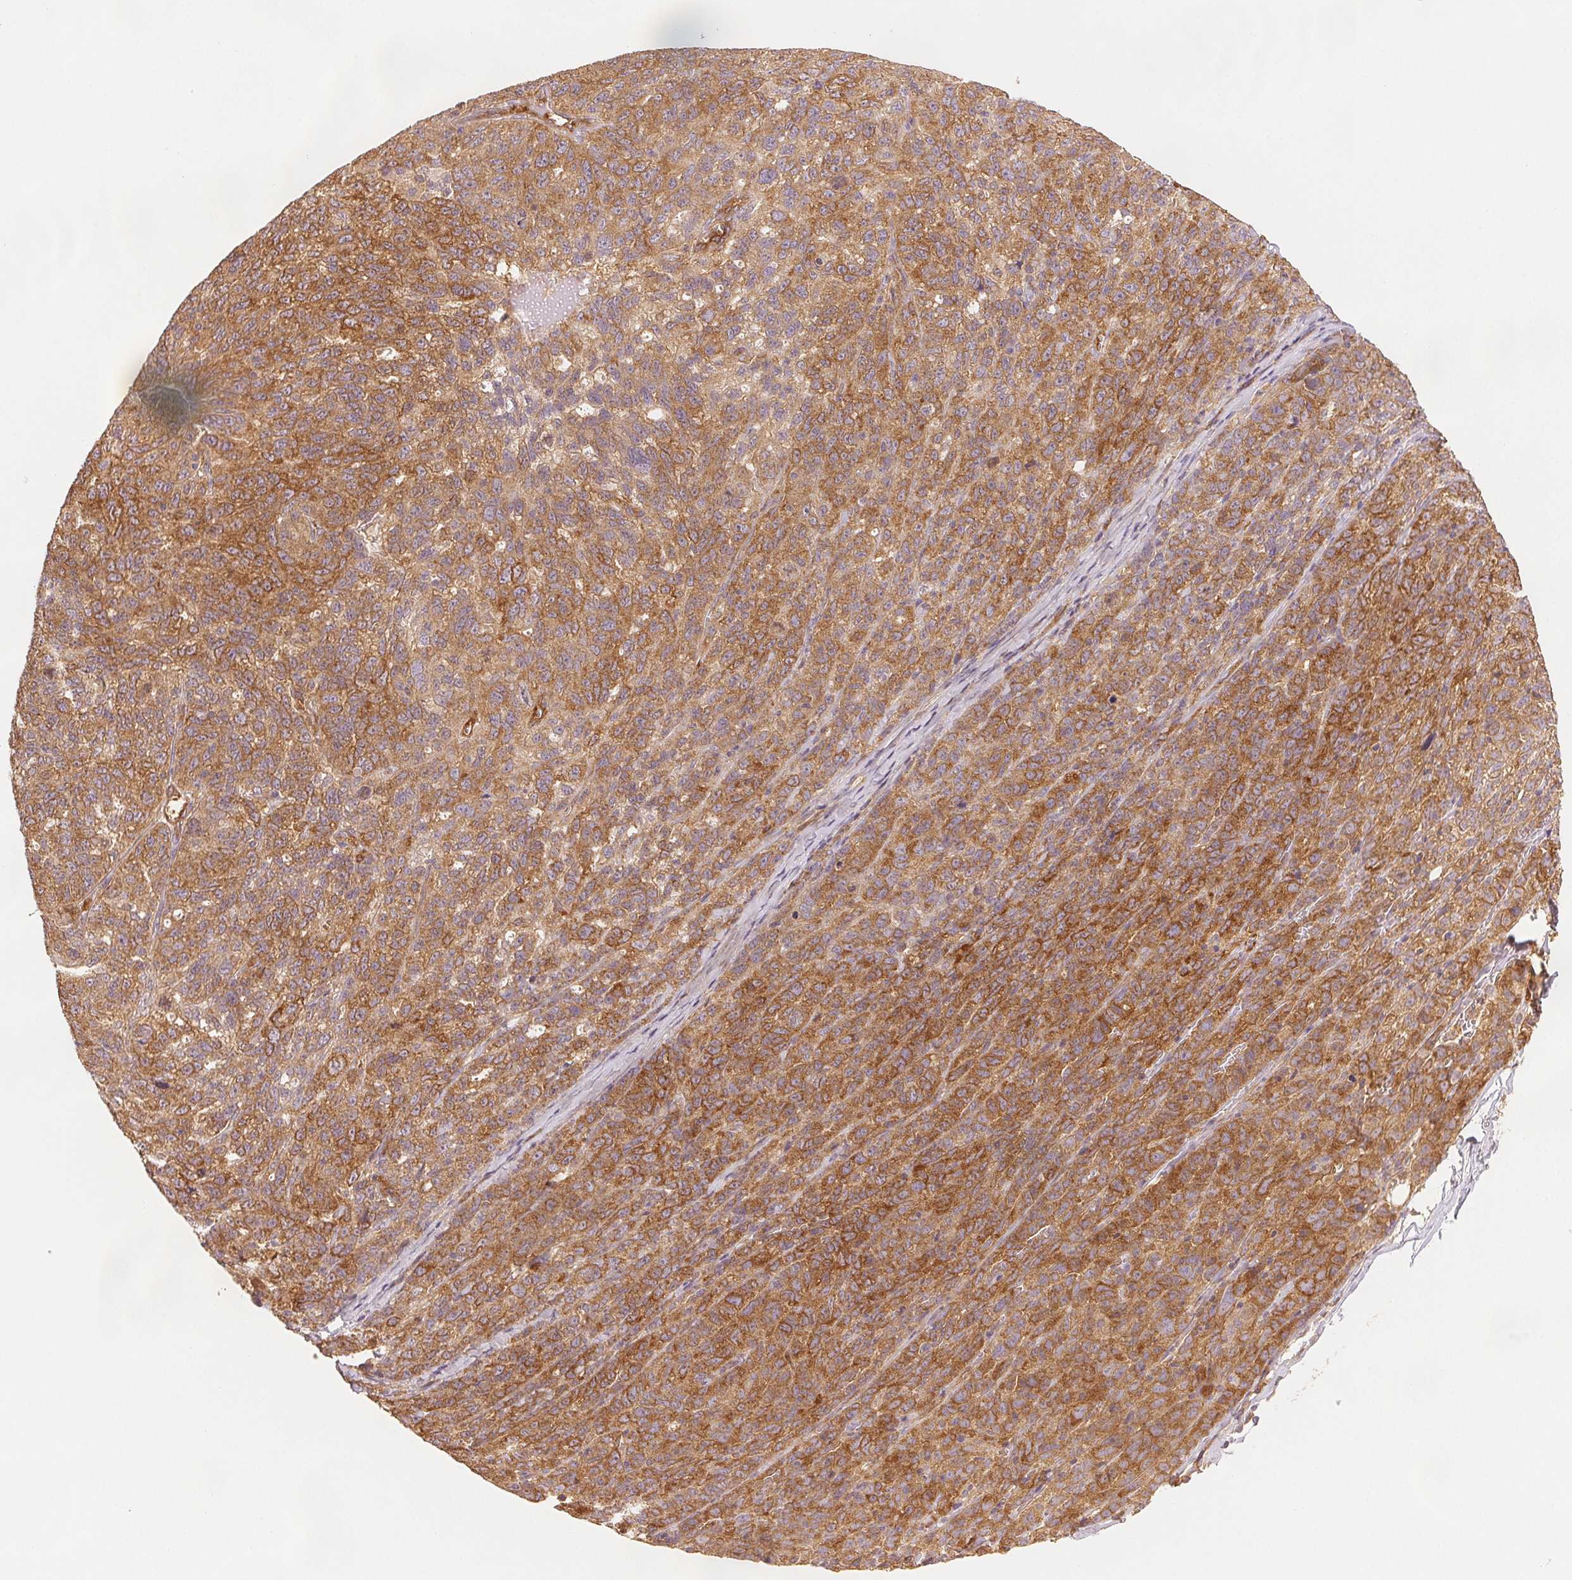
{"staining": {"intensity": "moderate", "quantity": ">75%", "location": "cytoplasmic/membranous"}, "tissue": "ovarian cancer", "cell_type": "Tumor cells", "image_type": "cancer", "snomed": [{"axis": "morphology", "description": "Cystadenocarcinoma, serous, NOS"}, {"axis": "topography", "description": "Ovary"}], "caption": "About >75% of tumor cells in human ovarian serous cystadenocarcinoma show moderate cytoplasmic/membranous protein expression as visualized by brown immunohistochemical staining.", "gene": "DIAPH2", "patient": {"sex": "female", "age": 71}}